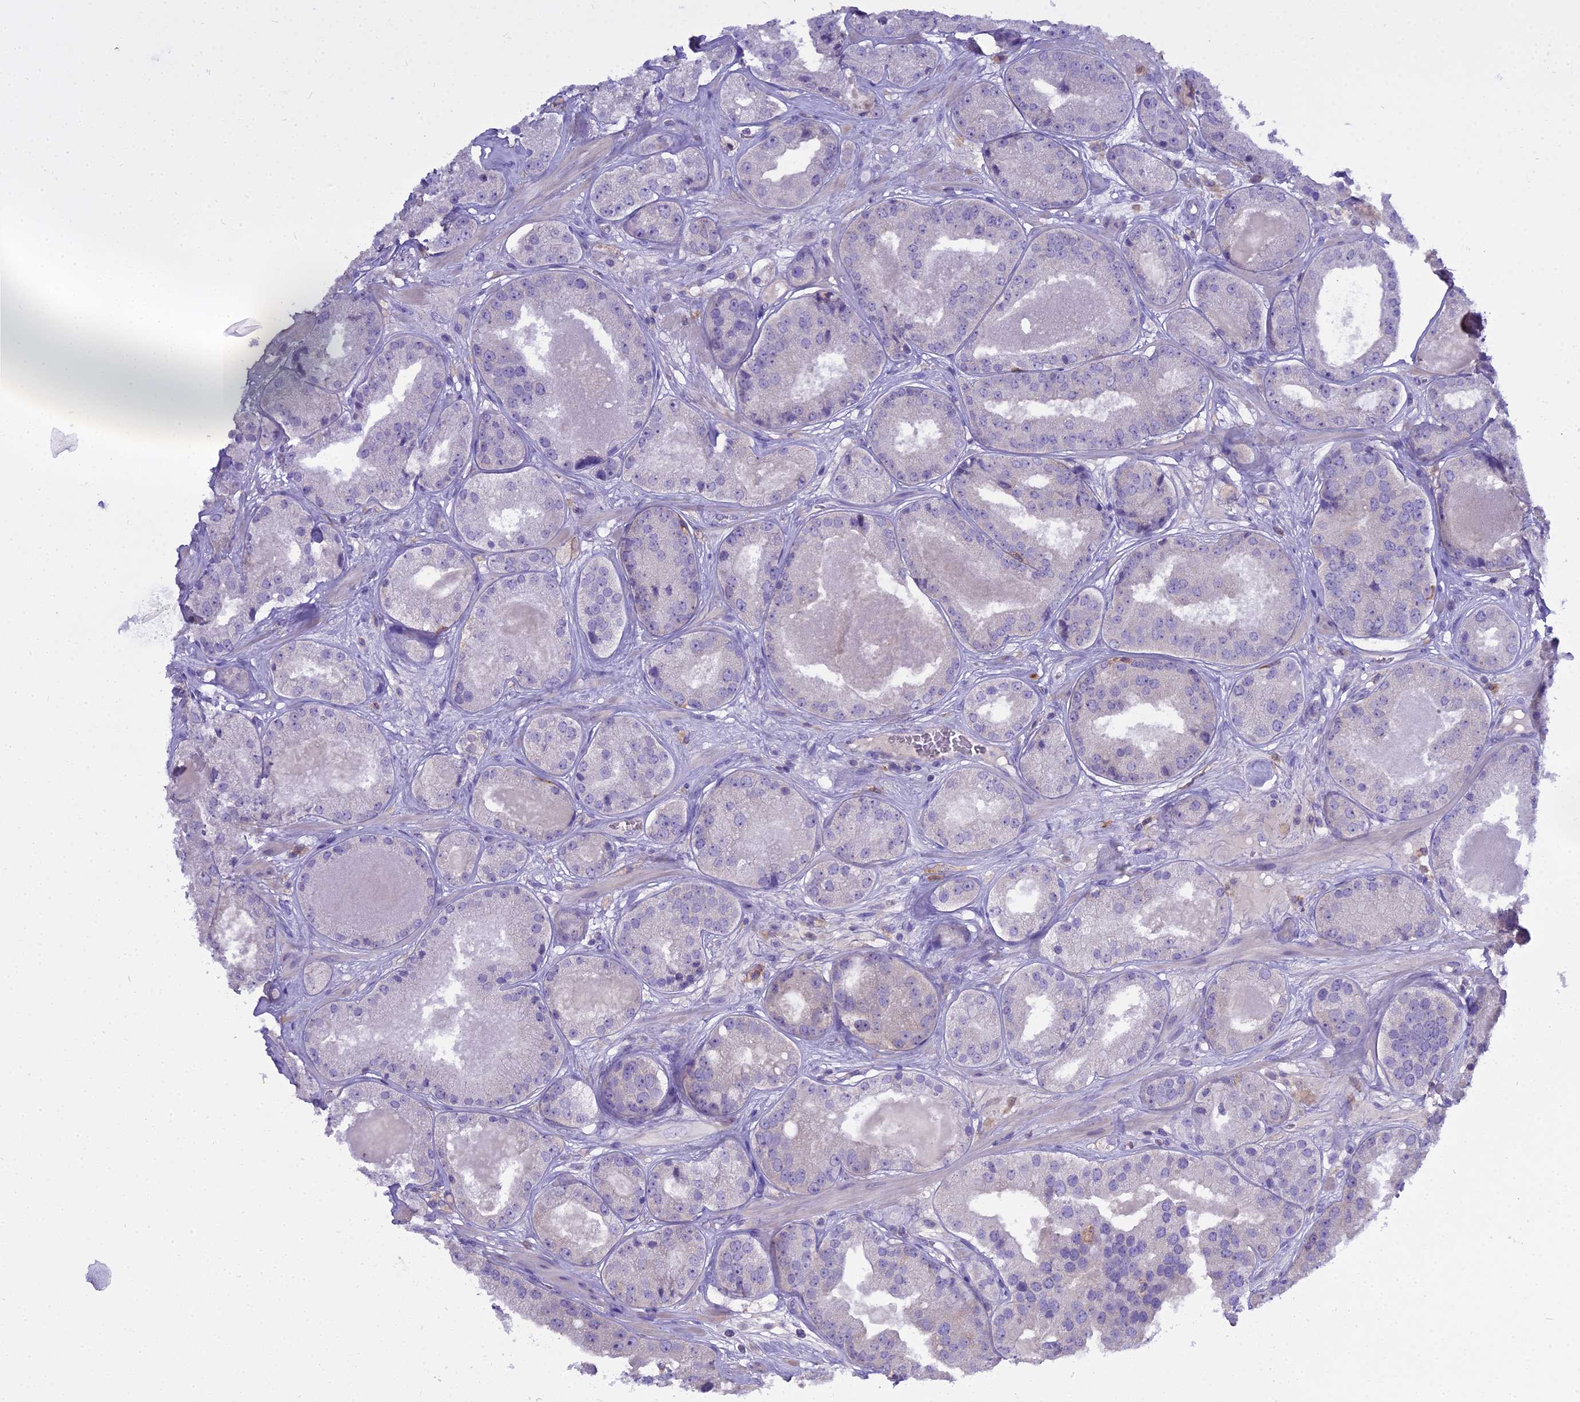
{"staining": {"intensity": "negative", "quantity": "none", "location": "none"}, "tissue": "prostate cancer", "cell_type": "Tumor cells", "image_type": "cancer", "snomed": [{"axis": "morphology", "description": "Adenocarcinoma, High grade"}, {"axis": "topography", "description": "Prostate"}], "caption": "IHC histopathology image of neoplastic tissue: human prostate adenocarcinoma (high-grade) stained with DAB (3,3'-diaminobenzidine) displays no significant protein expression in tumor cells. (Stains: DAB (3,3'-diaminobenzidine) IHC with hematoxylin counter stain, Microscopy: brightfield microscopy at high magnification).", "gene": "BLNK", "patient": {"sex": "male", "age": 63}}